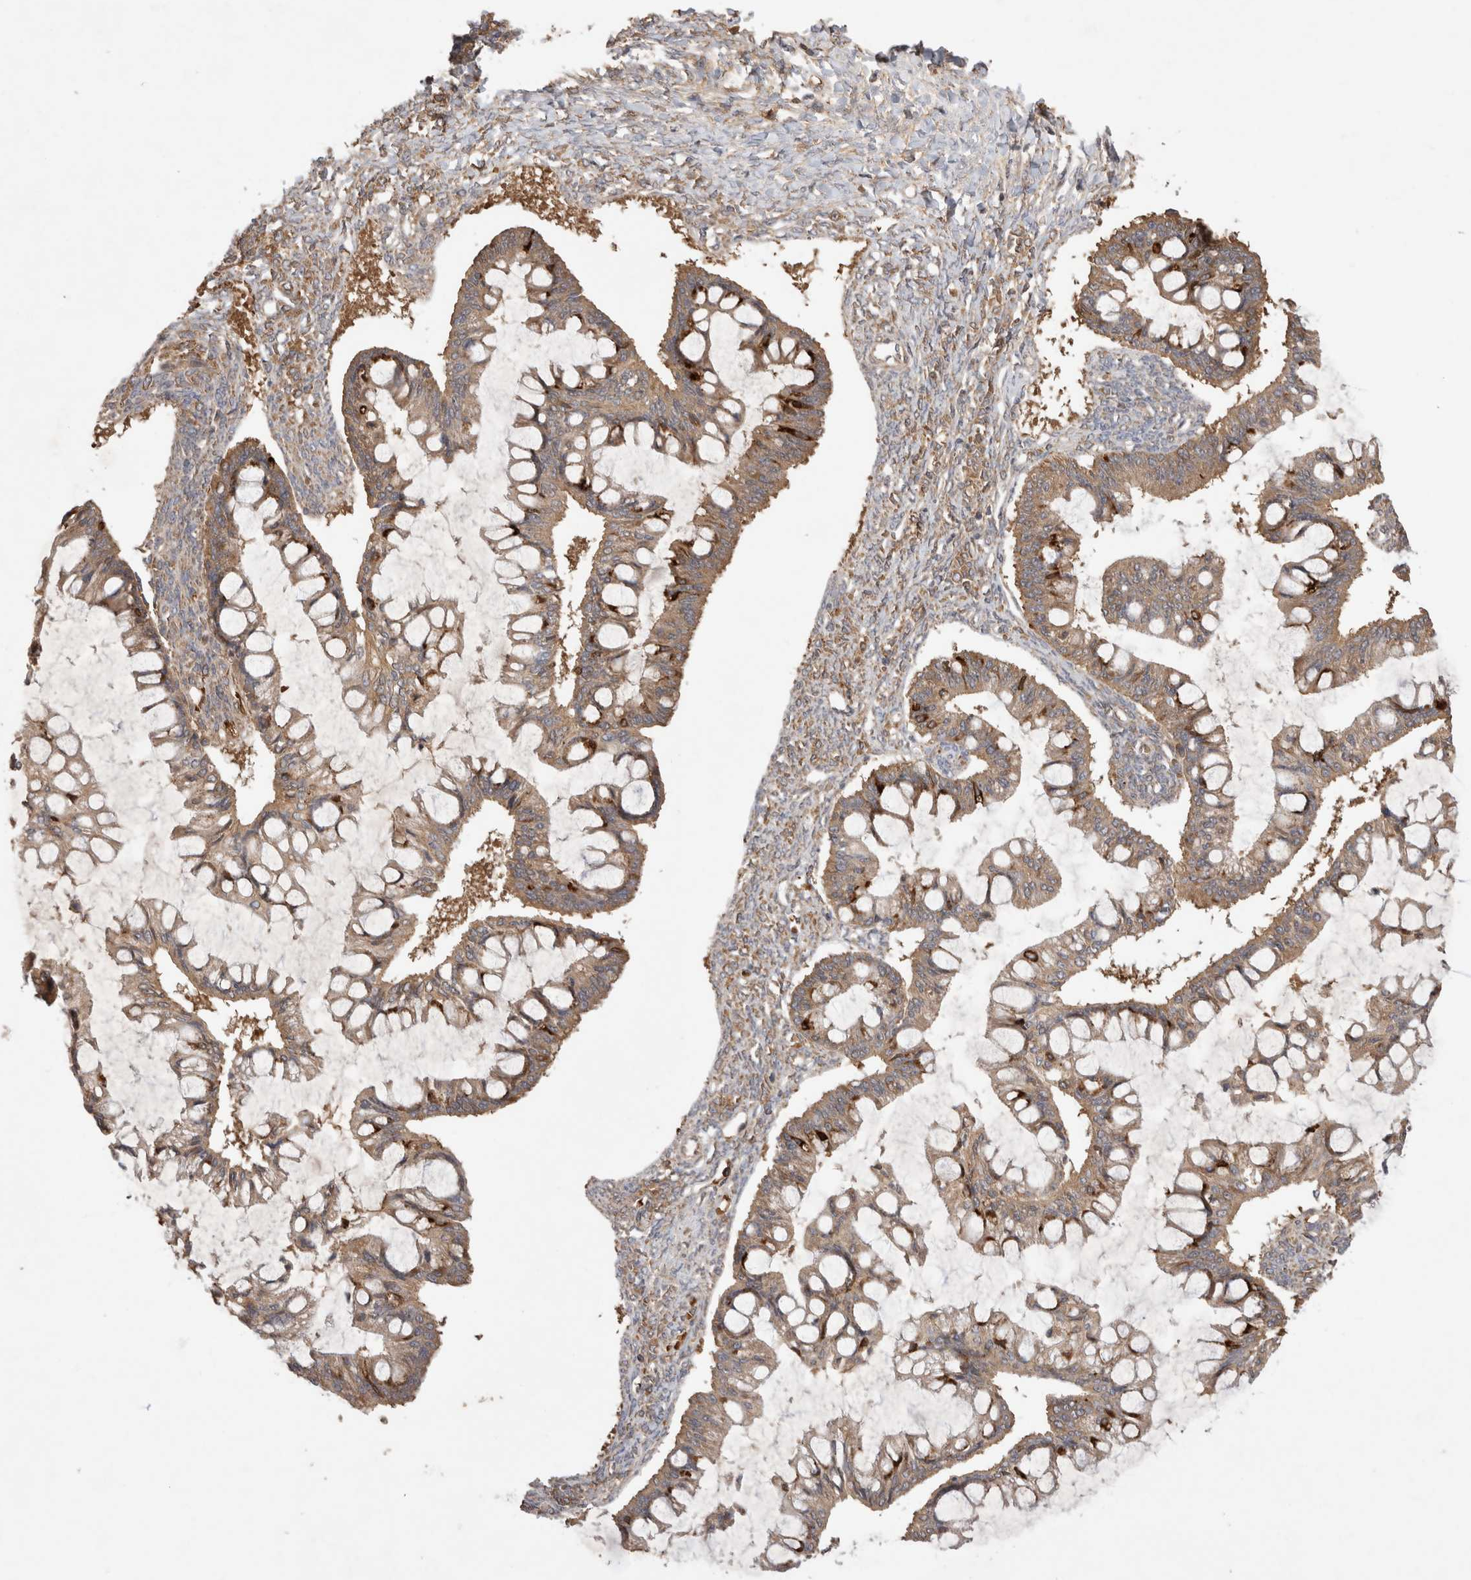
{"staining": {"intensity": "moderate", "quantity": ">75%", "location": "cytoplasmic/membranous"}, "tissue": "ovarian cancer", "cell_type": "Tumor cells", "image_type": "cancer", "snomed": [{"axis": "morphology", "description": "Cystadenocarcinoma, mucinous, NOS"}, {"axis": "topography", "description": "Ovary"}], "caption": "This histopathology image displays mucinous cystadenocarcinoma (ovarian) stained with immunohistochemistry to label a protein in brown. The cytoplasmic/membranous of tumor cells show moderate positivity for the protein. Nuclei are counter-stained blue.", "gene": "FAM221A", "patient": {"sex": "female", "age": 73}}